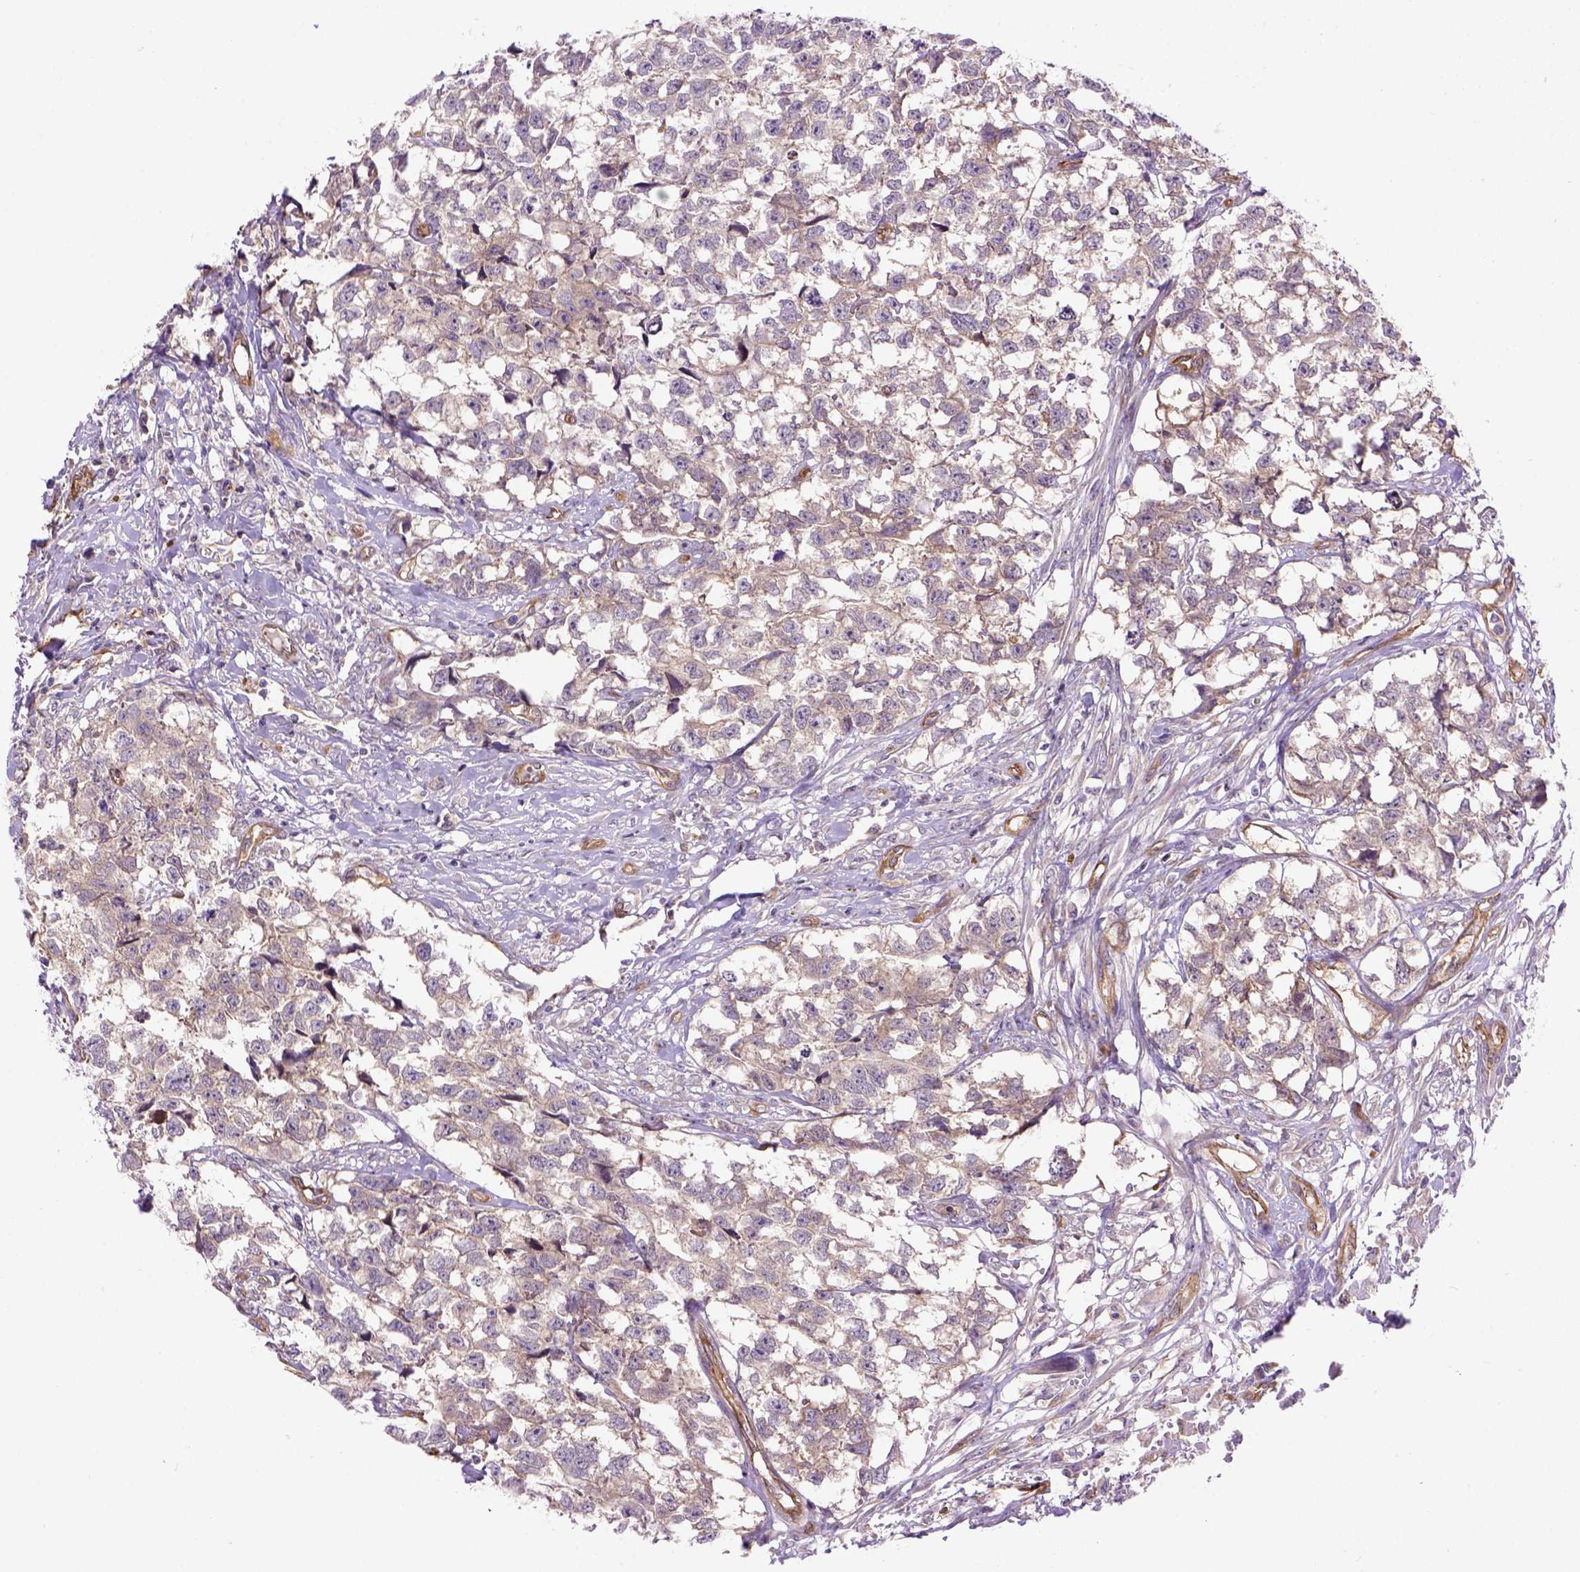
{"staining": {"intensity": "negative", "quantity": "none", "location": "none"}, "tissue": "testis cancer", "cell_type": "Tumor cells", "image_type": "cancer", "snomed": [{"axis": "morphology", "description": "Carcinoma, Embryonal, NOS"}, {"axis": "morphology", "description": "Teratoma, malignant, NOS"}, {"axis": "topography", "description": "Testis"}], "caption": "Tumor cells are negative for protein expression in human malignant teratoma (testis).", "gene": "CASKIN2", "patient": {"sex": "male", "age": 44}}